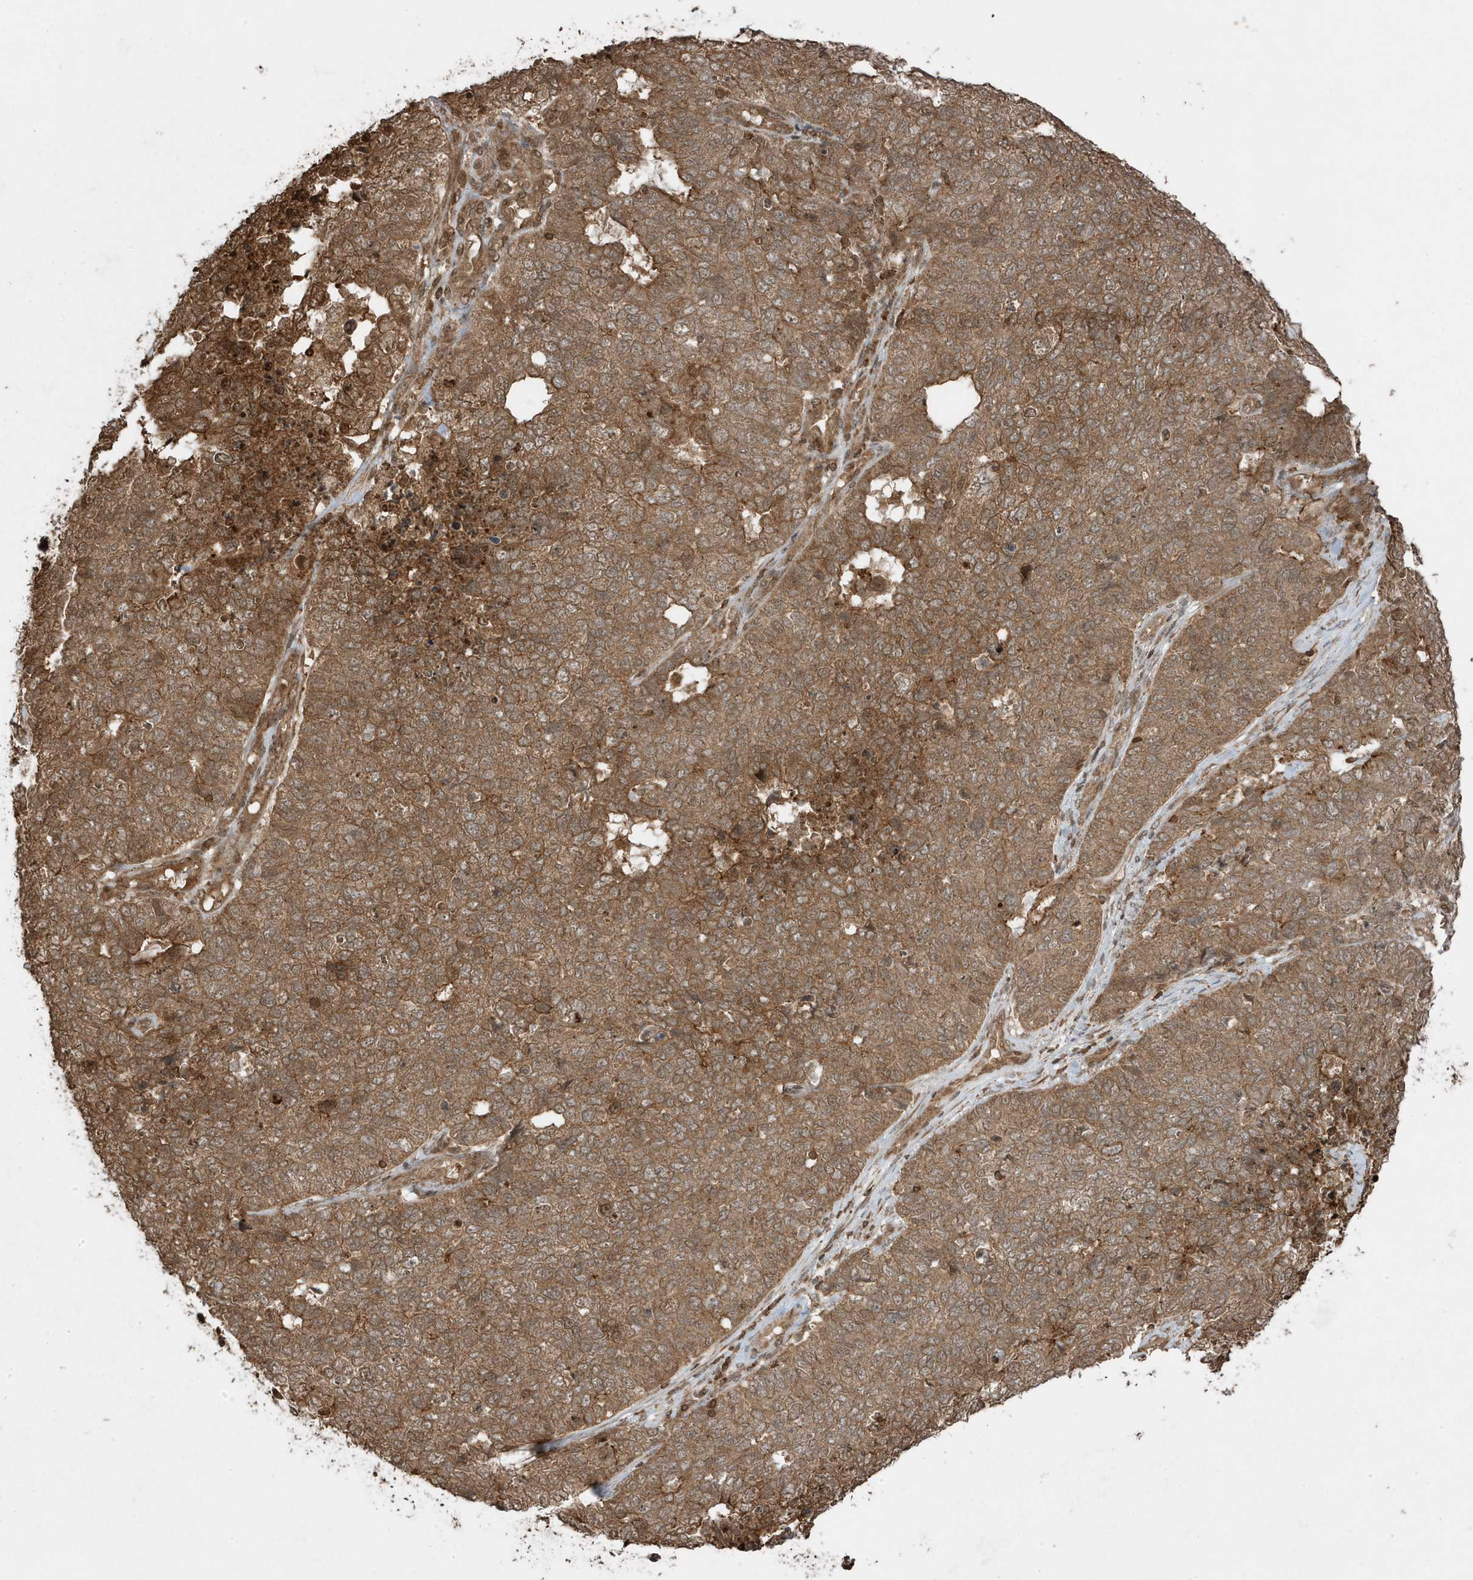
{"staining": {"intensity": "moderate", "quantity": ">75%", "location": "cytoplasmic/membranous"}, "tissue": "cervical cancer", "cell_type": "Tumor cells", "image_type": "cancer", "snomed": [{"axis": "morphology", "description": "Squamous cell carcinoma, NOS"}, {"axis": "topography", "description": "Cervix"}], "caption": "Squamous cell carcinoma (cervical) stained with IHC demonstrates moderate cytoplasmic/membranous positivity in approximately >75% of tumor cells.", "gene": "ASAP1", "patient": {"sex": "female", "age": 63}}